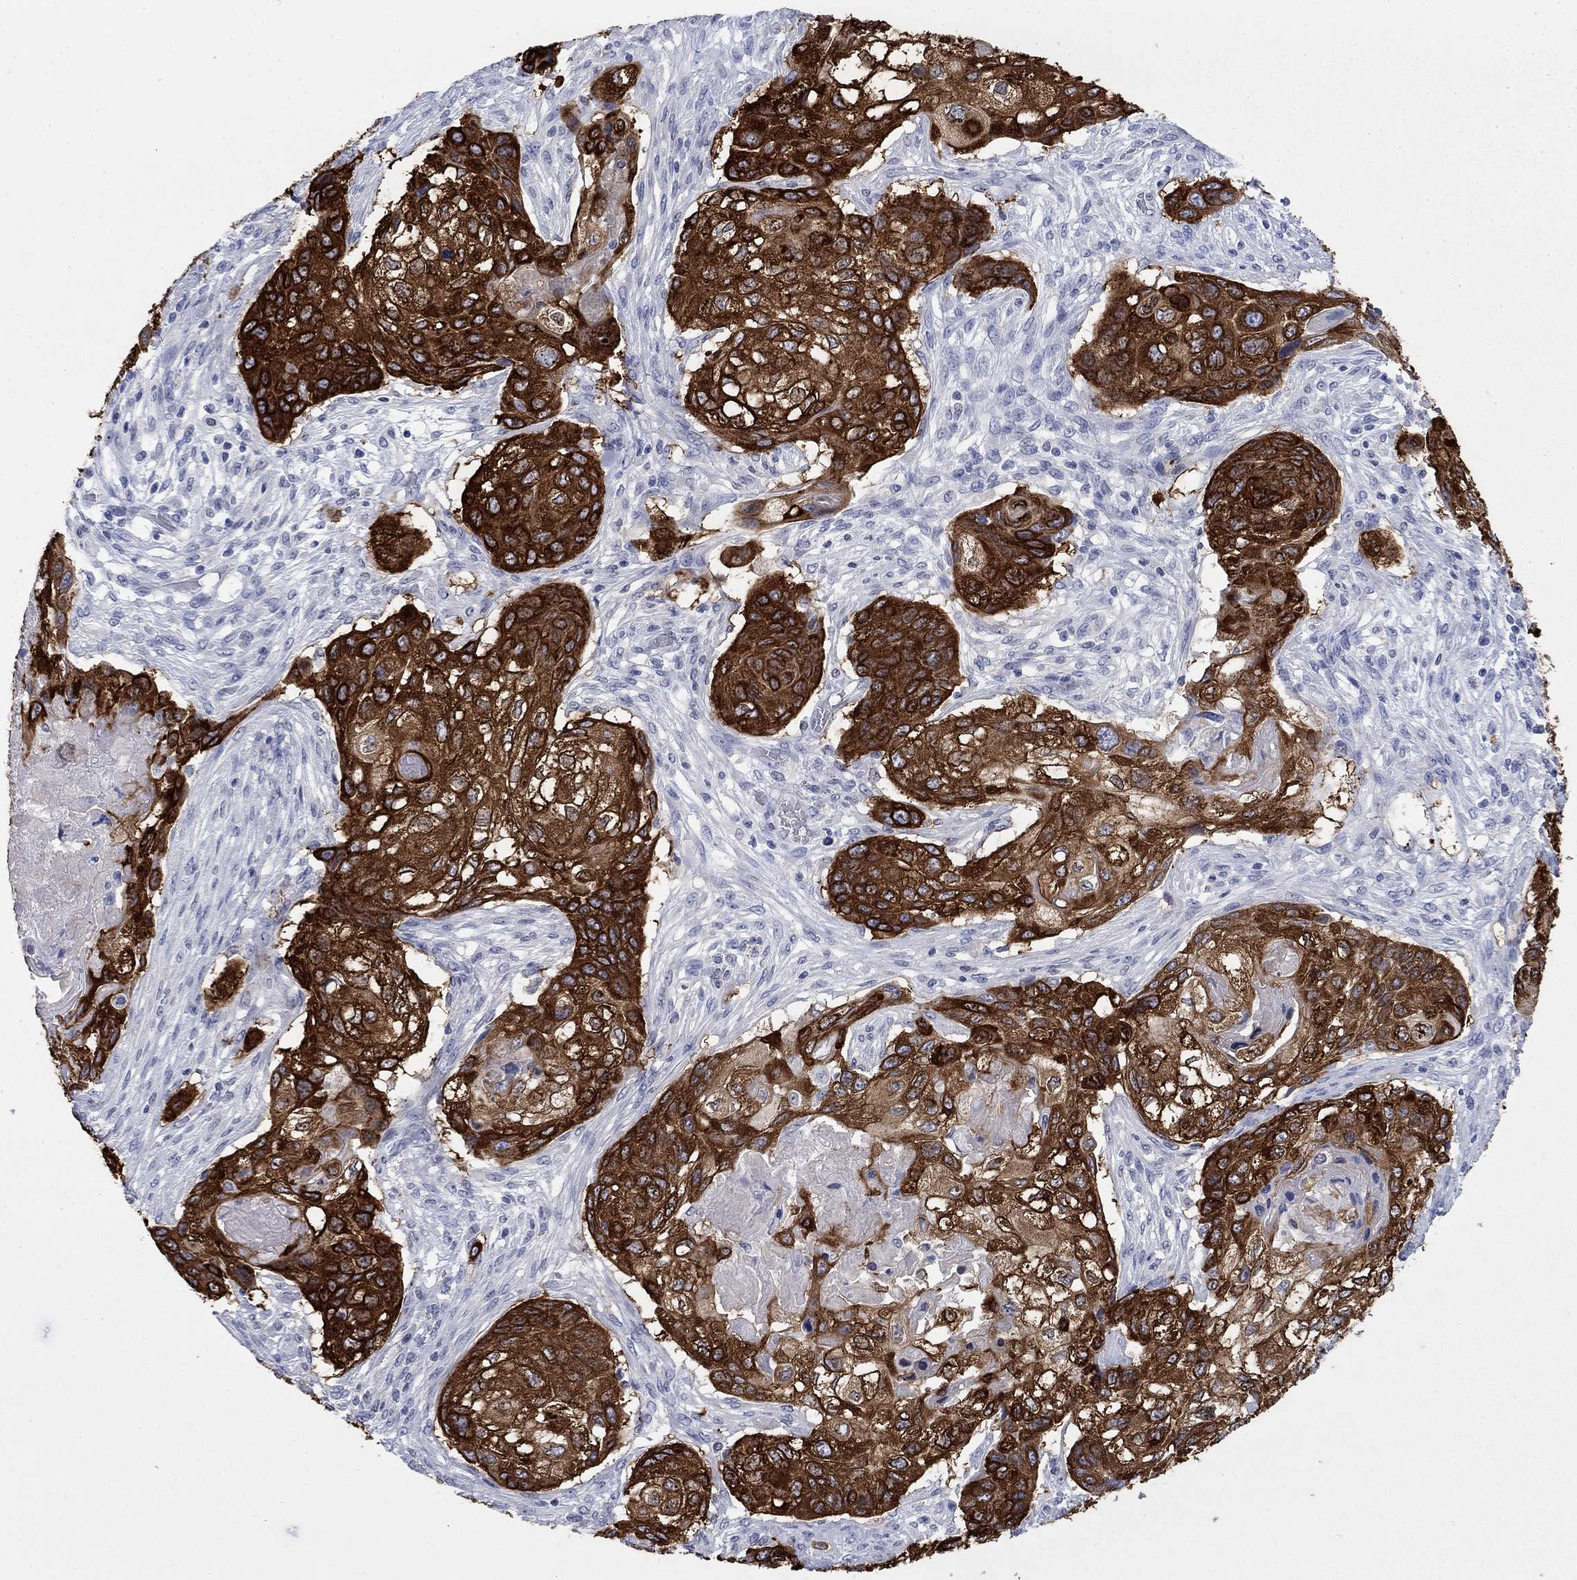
{"staining": {"intensity": "strong", "quantity": ">75%", "location": "cytoplasmic/membranous"}, "tissue": "lung cancer", "cell_type": "Tumor cells", "image_type": "cancer", "snomed": [{"axis": "morphology", "description": "Normal tissue, NOS"}, {"axis": "morphology", "description": "Squamous cell carcinoma, NOS"}, {"axis": "topography", "description": "Bronchus"}, {"axis": "topography", "description": "Lung"}], "caption": "A brown stain highlights strong cytoplasmic/membranous staining of a protein in human lung cancer tumor cells.", "gene": "IGF2BP3", "patient": {"sex": "male", "age": 69}}